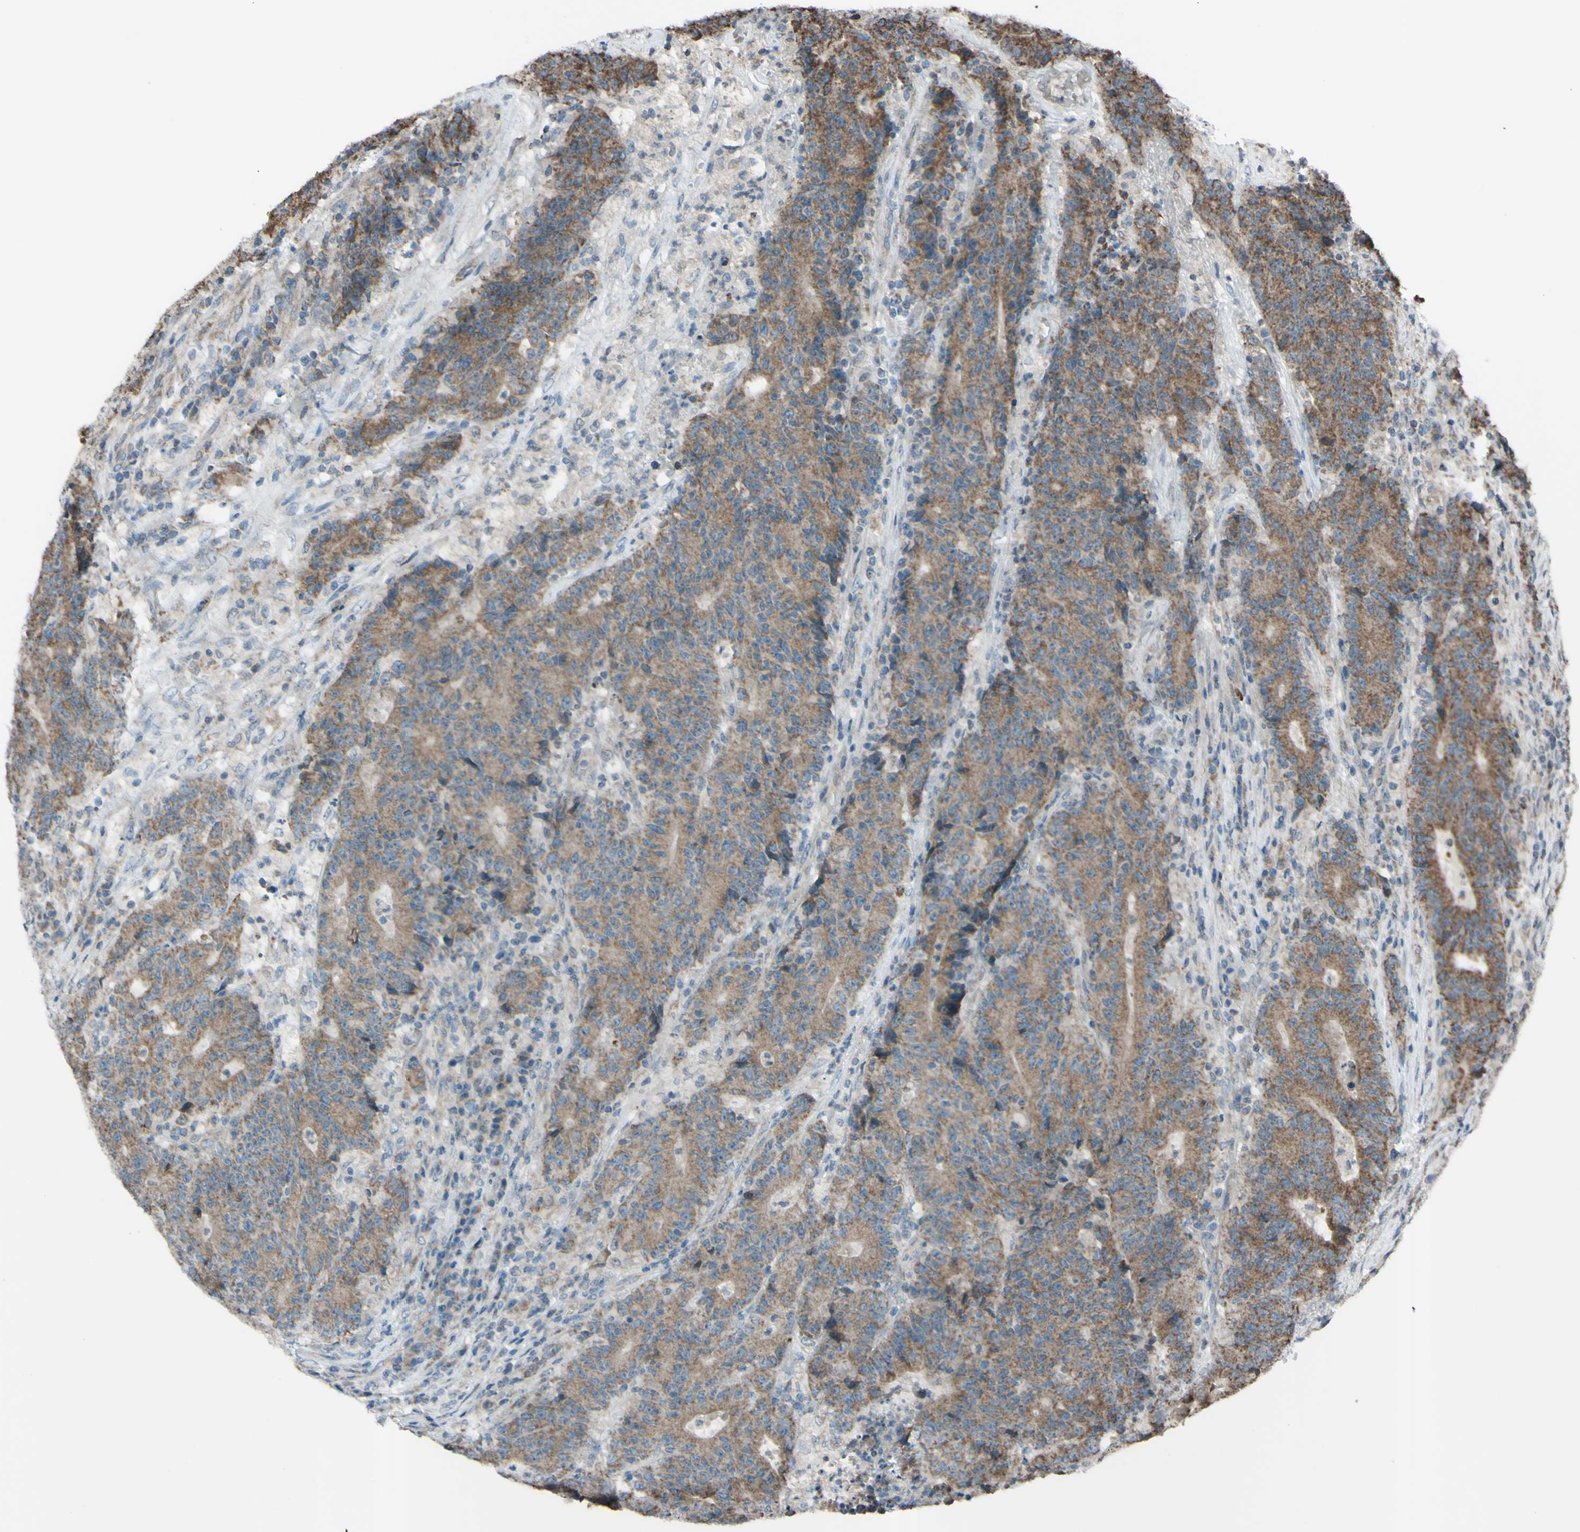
{"staining": {"intensity": "moderate", "quantity": ">75%", "location": "cytoplasmic/membranous"}, "tissue": "colorectal cancer", "cell_type": "Tumor cells", "image_type": "cancer", "snomed": [{"axis": "morphology", "description": "Normal tissue, NOS"}, {"axis": "morphology", "description": "Adenocarcinoma, NOS"}, {"axis": "topography", "description": "Colon"}], "caption": "There is medium levels of moderate cytoplasmic/membranous staining in tumor cells of colorectal adenocarcinoma, as demonstrated by immunohistochemical staining (brown color).", "gene": "ACOT8", "patient": {"sex": "female", "age": 75}}